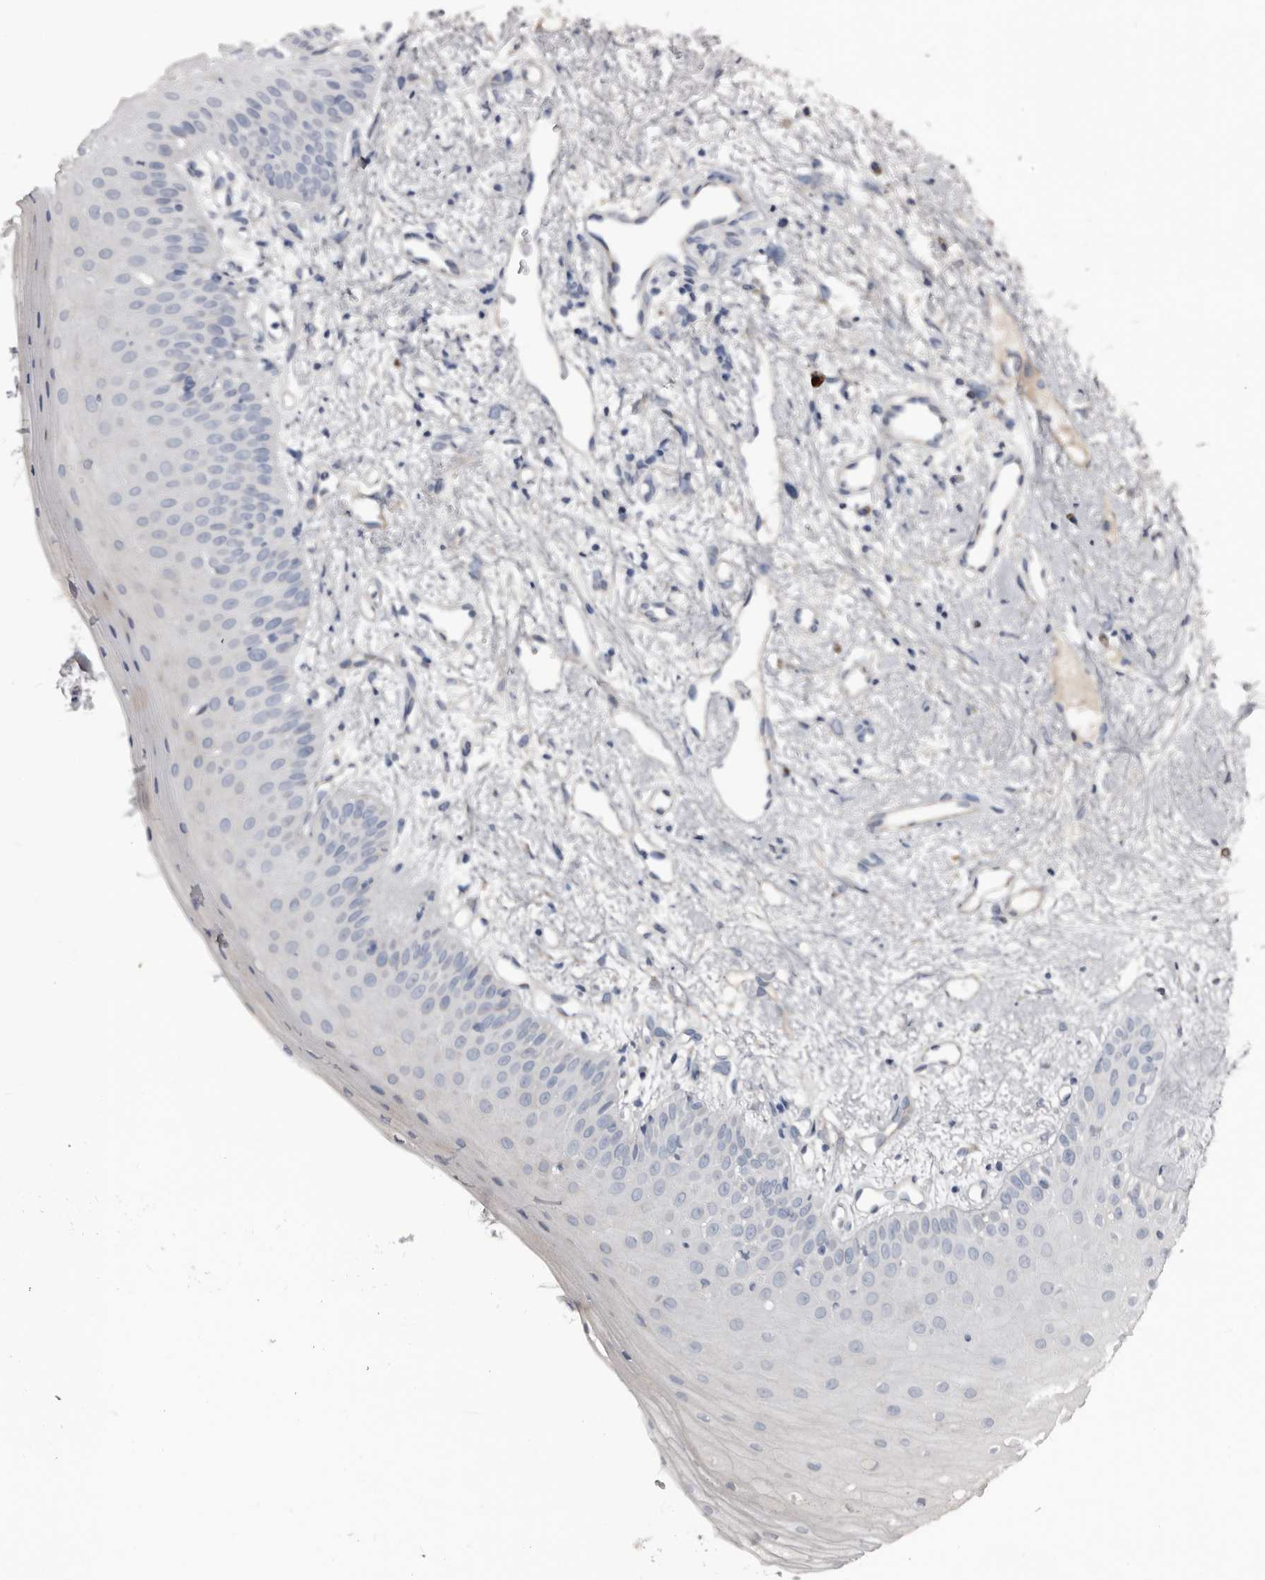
{"staining": {"intensity": "weak", "quantity": "<25%", "location": "cytoplasmic/membranous"}, "tissue": "oral mucosa", "cell_type": "Squamous epithelial cells", "image_type": "normal", "snomed": [{"axis": "morphology", "description": "Normal tissue, NOS"}, {"axis": "topography", "description": "Oral tissue"}], "caption": "Immunohistochemistry histopathology image of benign oral mucosa stained for a protein (brown), which reveals no positivity in squamous epithelial cells.", "gene": "ZNF114", "patient": {"sex": "female", "age": 63}}